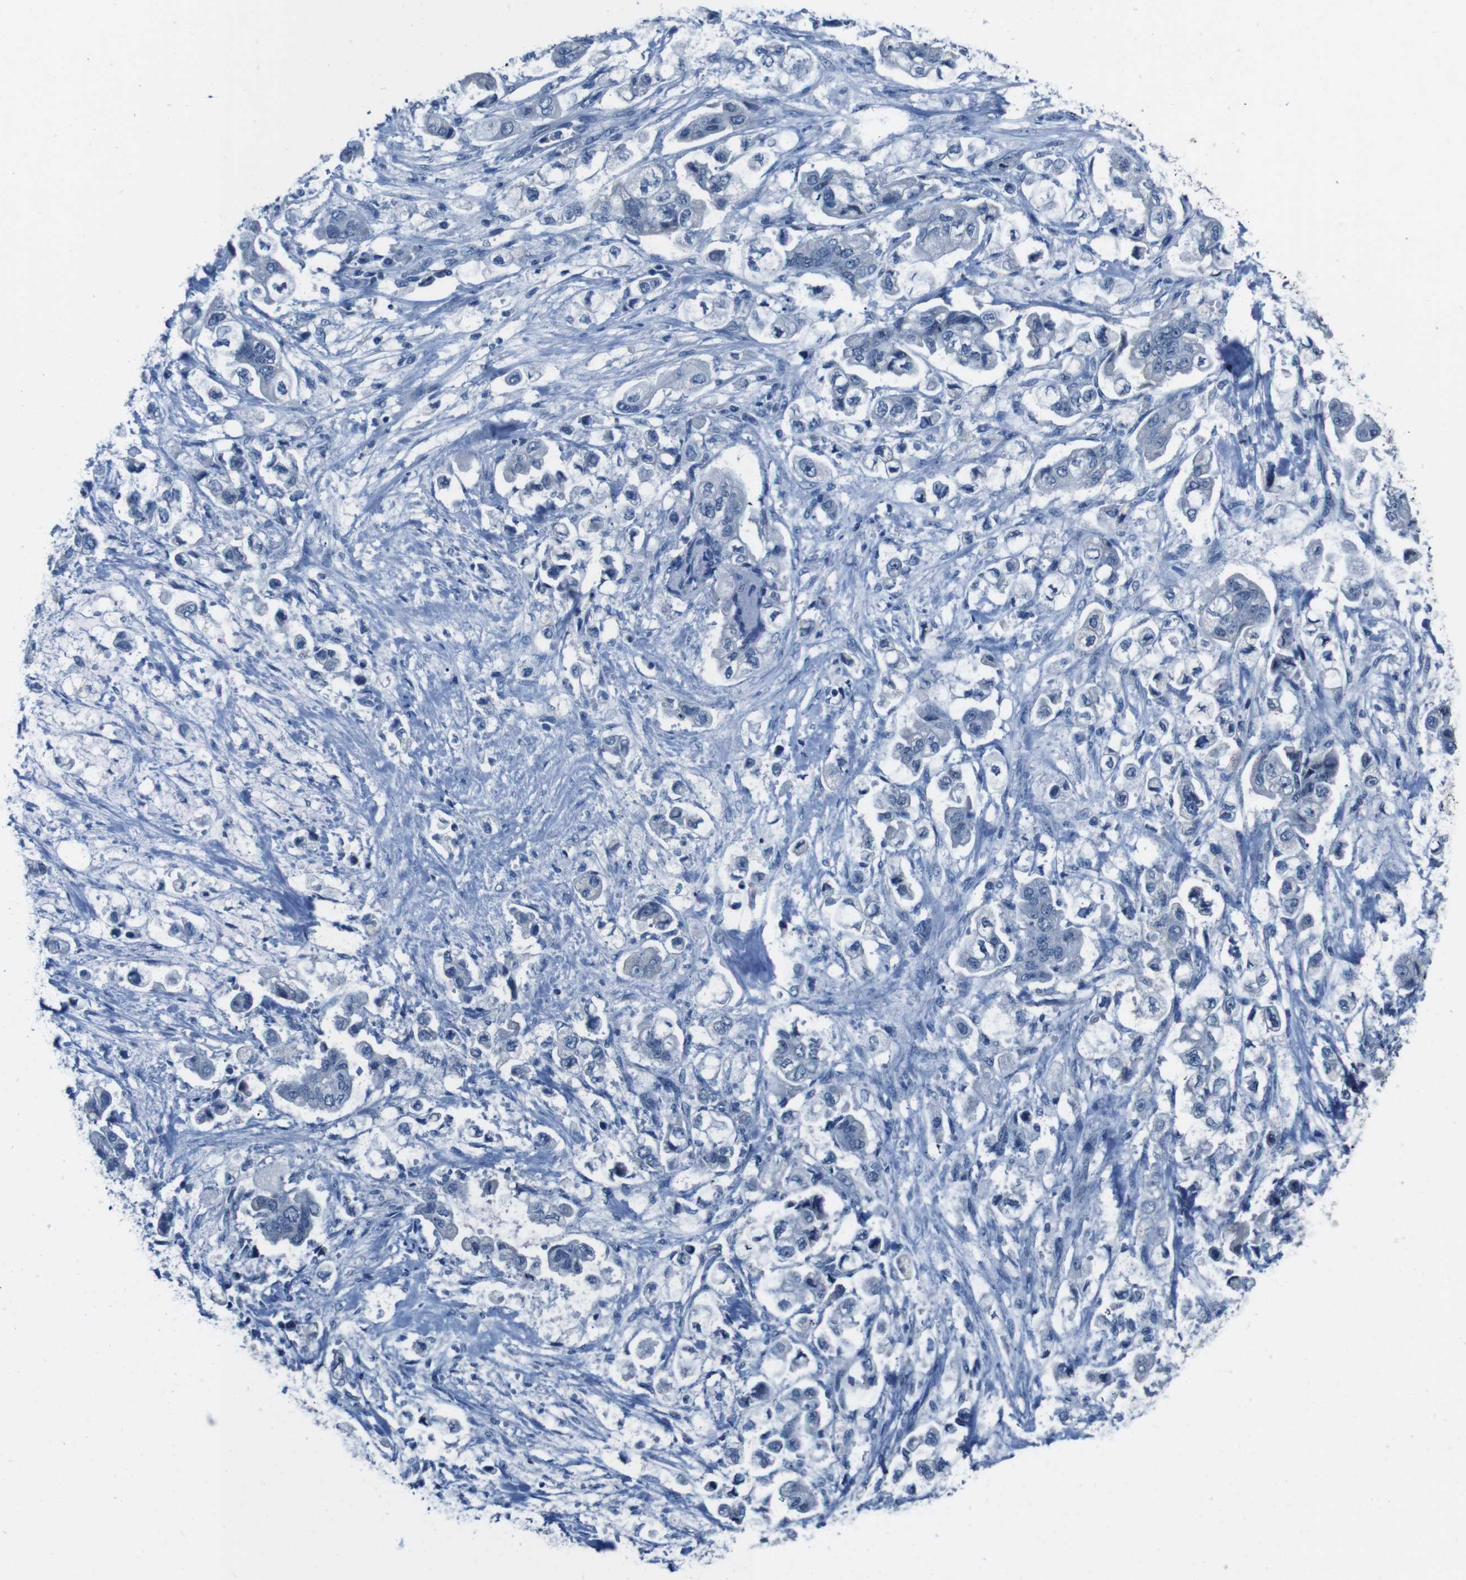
{"staining": {"intensity": "negative", "quantity": "none", "location": "none"}, "tissue": "stomach cancer", "cell_type": "Tumor cells", "image_type": "cancer", "snomed": [{"axis": "morphology", "description": "Adenocarcinoma, NOS"}, {"axis": "topography", "description": "Stomach"}], "caption": "This histopathology image is of adenocarcinoma (stomach) stained with IHC to label a protein in brown with the nuclei are counter-stained blue. There is no staining in tumor cells. Brightfield microscopy of IHC stained with DAB (brown) and hematoxylin (blue), captured at high magnification.", "gene": "CDHR2", "patient": {"sex": "male", "age": 62}}